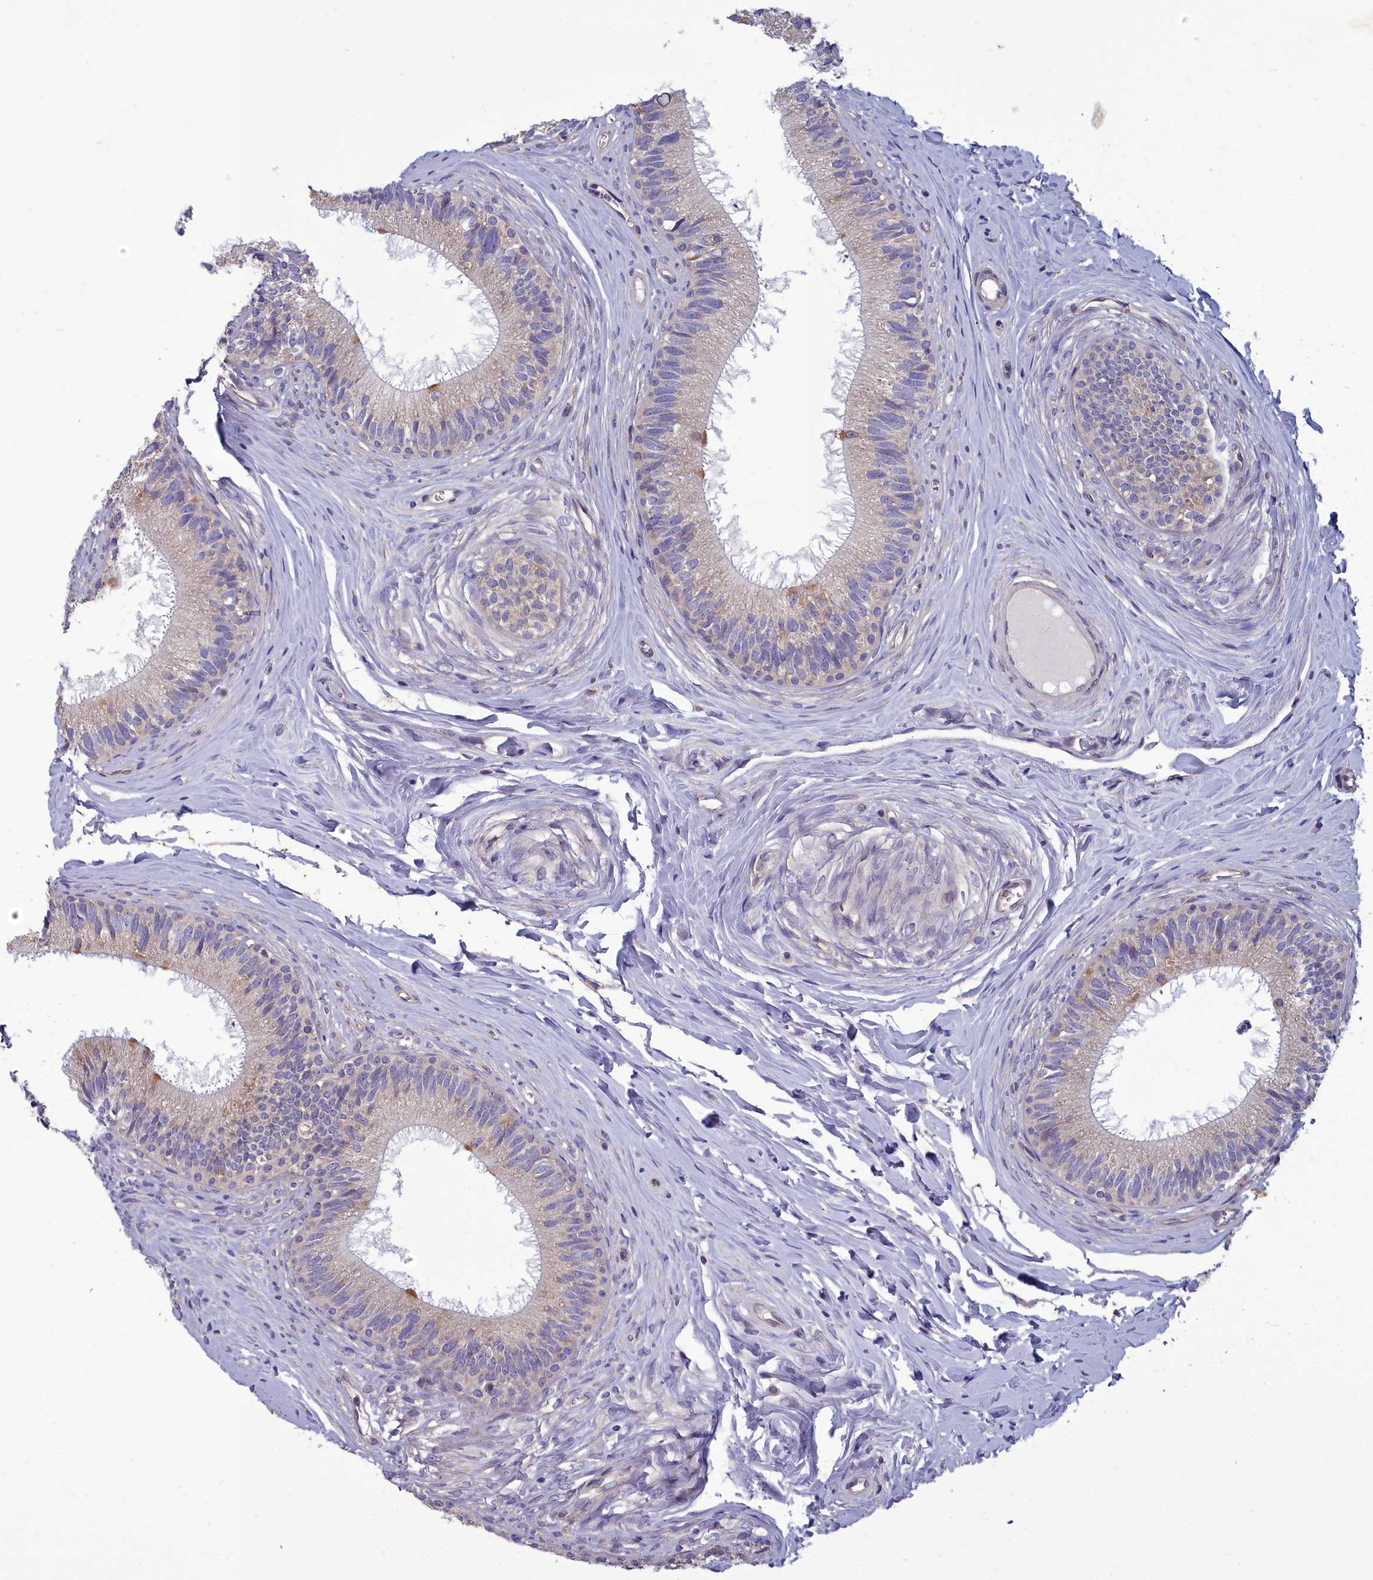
{"staining": {"intensity": "weak", "quantity": "<25%", "location": "cytoplasmic/membranous"}, "tissue": "epididymis", "cell_type": "Glandular cells", "image_type": "normal", "snomed": [{"axis": "morphology", "description": "Normal tissue, NOS"}, {"axis": "topography", "description": "Epididymis"}], "caption": "Epididymis stained for a protein using immunohistochemistry displays no expression glandular cells.", "gene": "COX20", "patient": {"sex": "male", "age": 33}}